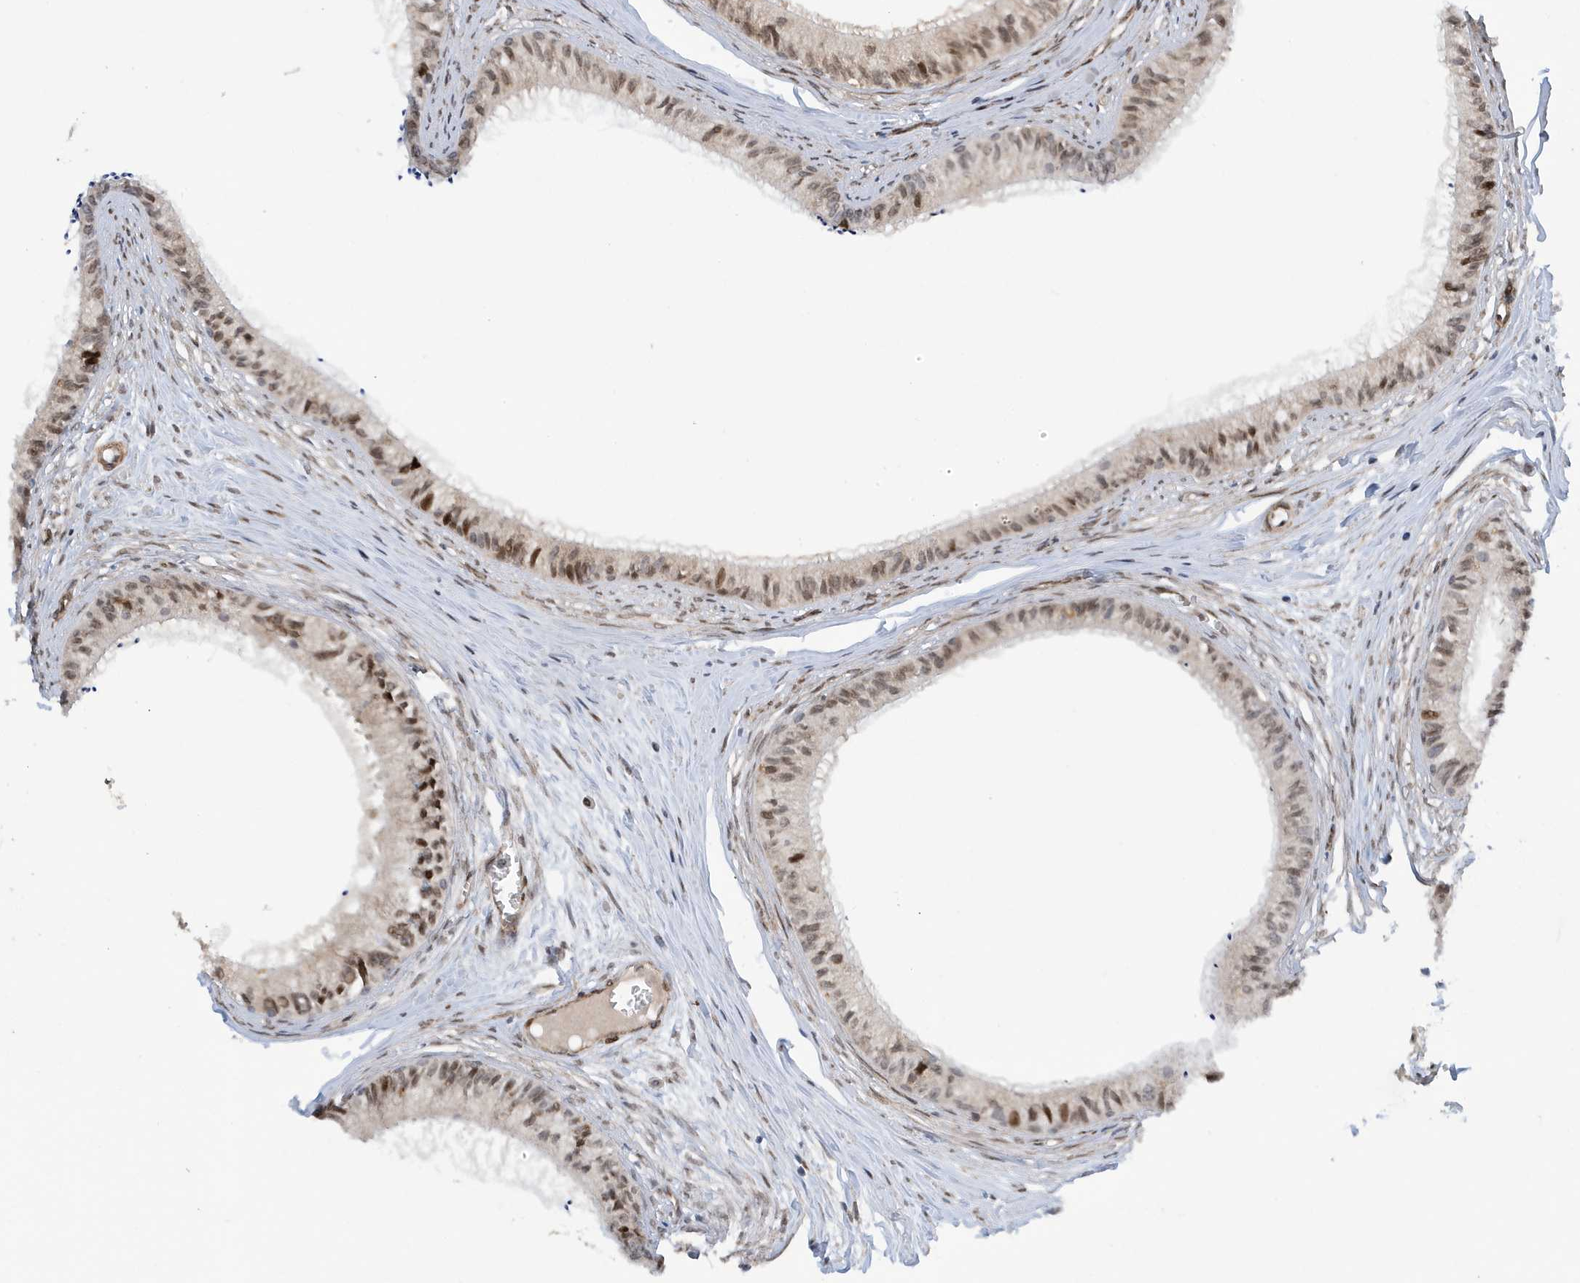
{"staining": {"intensity": "moderate", "quantity": ">75%", "location": "cytoplasmic/membranous,nuclear"}, "tissue": "epididymis", "cell_type": "Glandular cells", "image_type": "normal", "snomed": [{"axis": "morphology", "description": "Normal tissue, NOS"}, {"axis": "topography", "description": "Epididymis"}], "caption": "High-power microscopy captured an immunohistochemistry photomicrograph of normal epididymis, revealing moderate cytoplasmic/membranous,nuclear positivity in approximately >75% of glandular cells.", "gene": "DUSP18", "patient": {"sex": "male", "age": 36}}